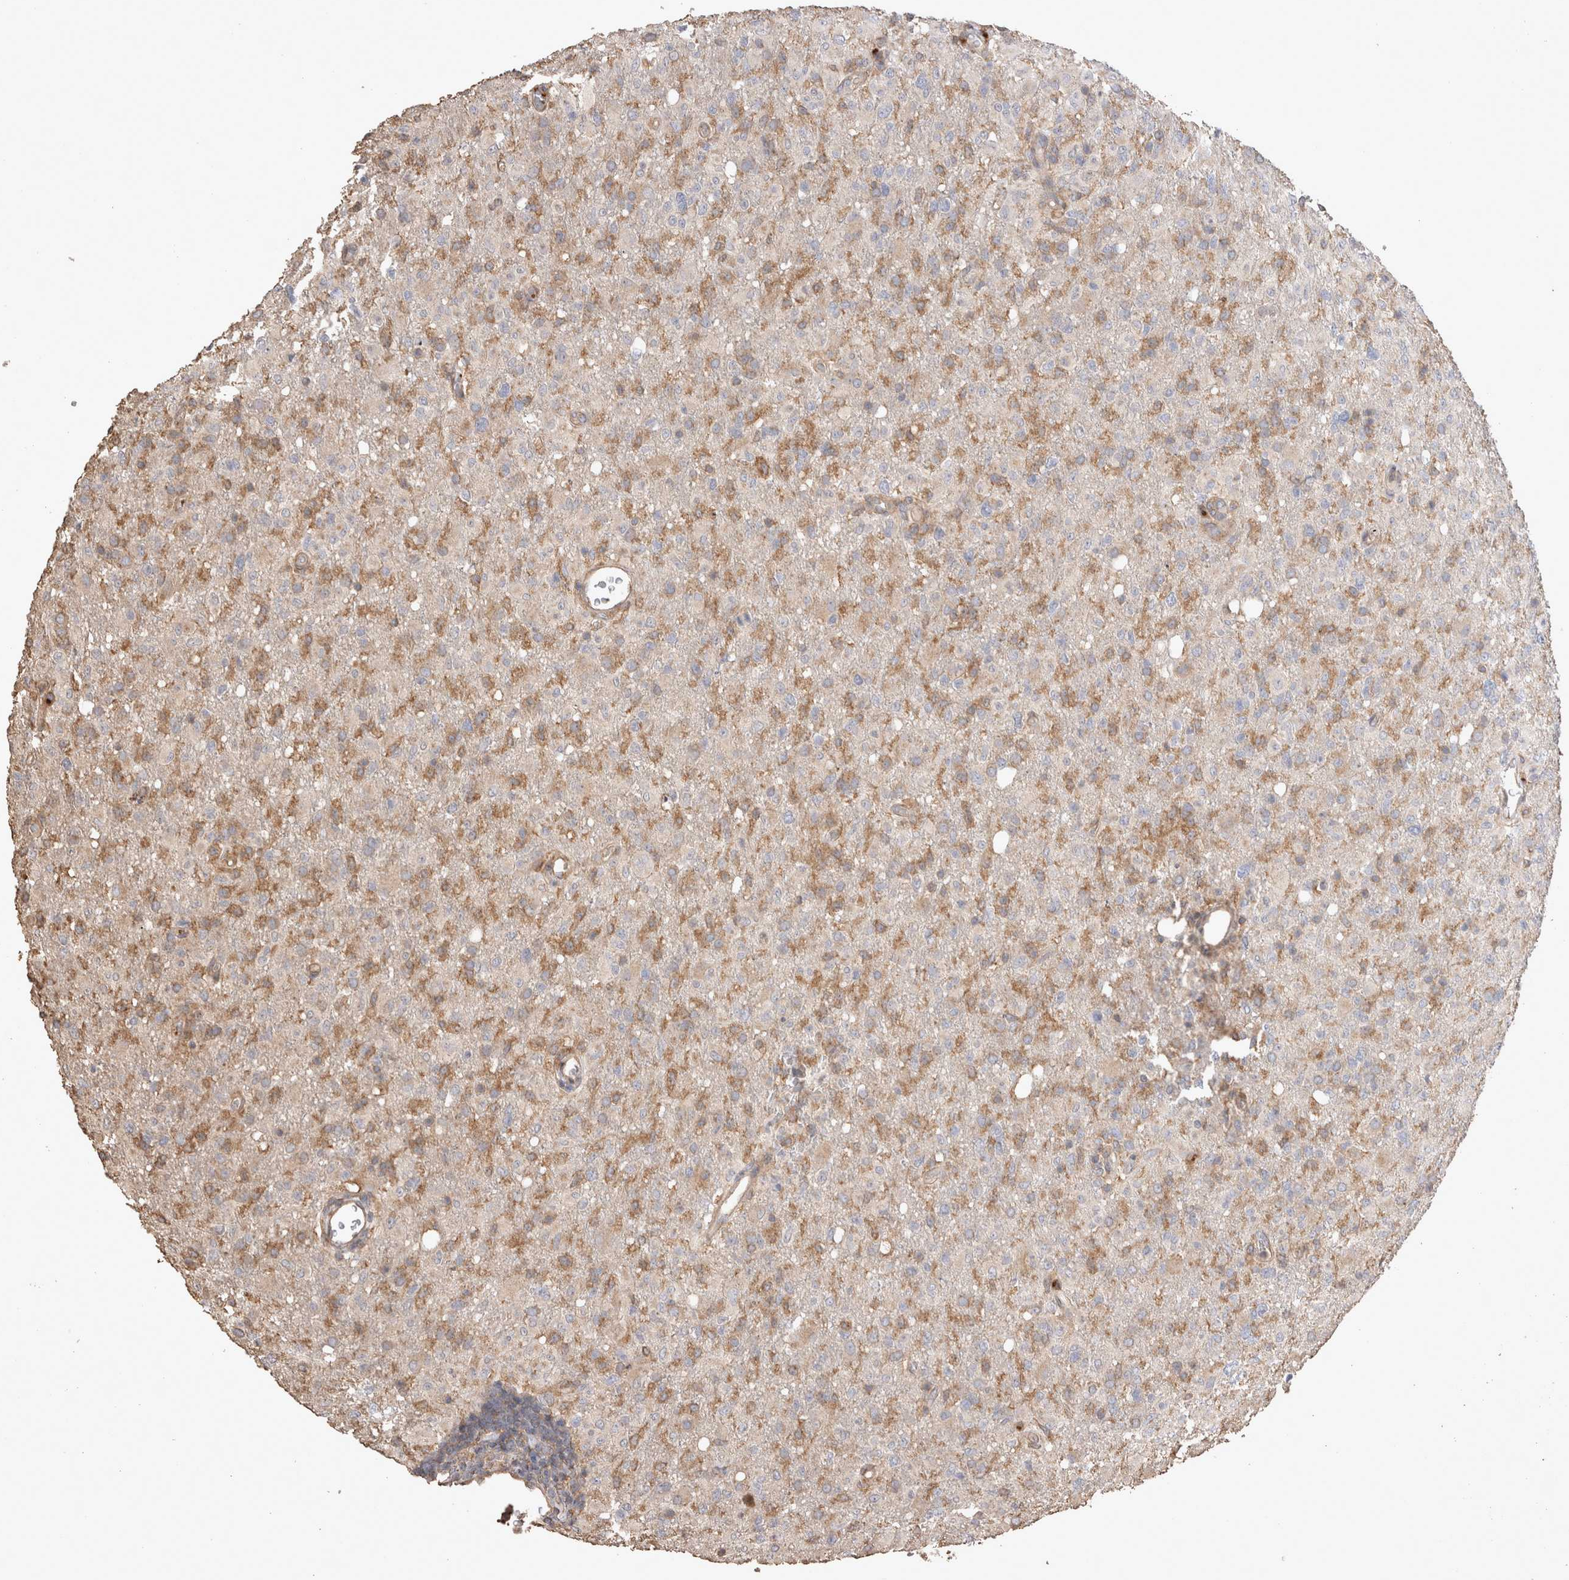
{"staining": {"intensity": "negative", "quantity": "none", "location": "none"}, "tissue": "glioma", "cell_type": "Tumor cells", "image_type": "cancer", "snomed": [{"axis": "morphology", "description": "Glioma, malignant, High grade"}, {"axis": "topography", "description": "Brain"}], "caption": "Immunohistochemistry image of neoplastic tissue: glioma stained with DAB (3,3'-diaminobenzidine) displays no significant protein positivity in tumor cells. Brightfield microscopy of immunohistochemistry stained with DAB (brown) and hematoxylin (blue), captured at high magnification.", "gene": "SNX31", "patient": {"sex": "female", "age": 57}}